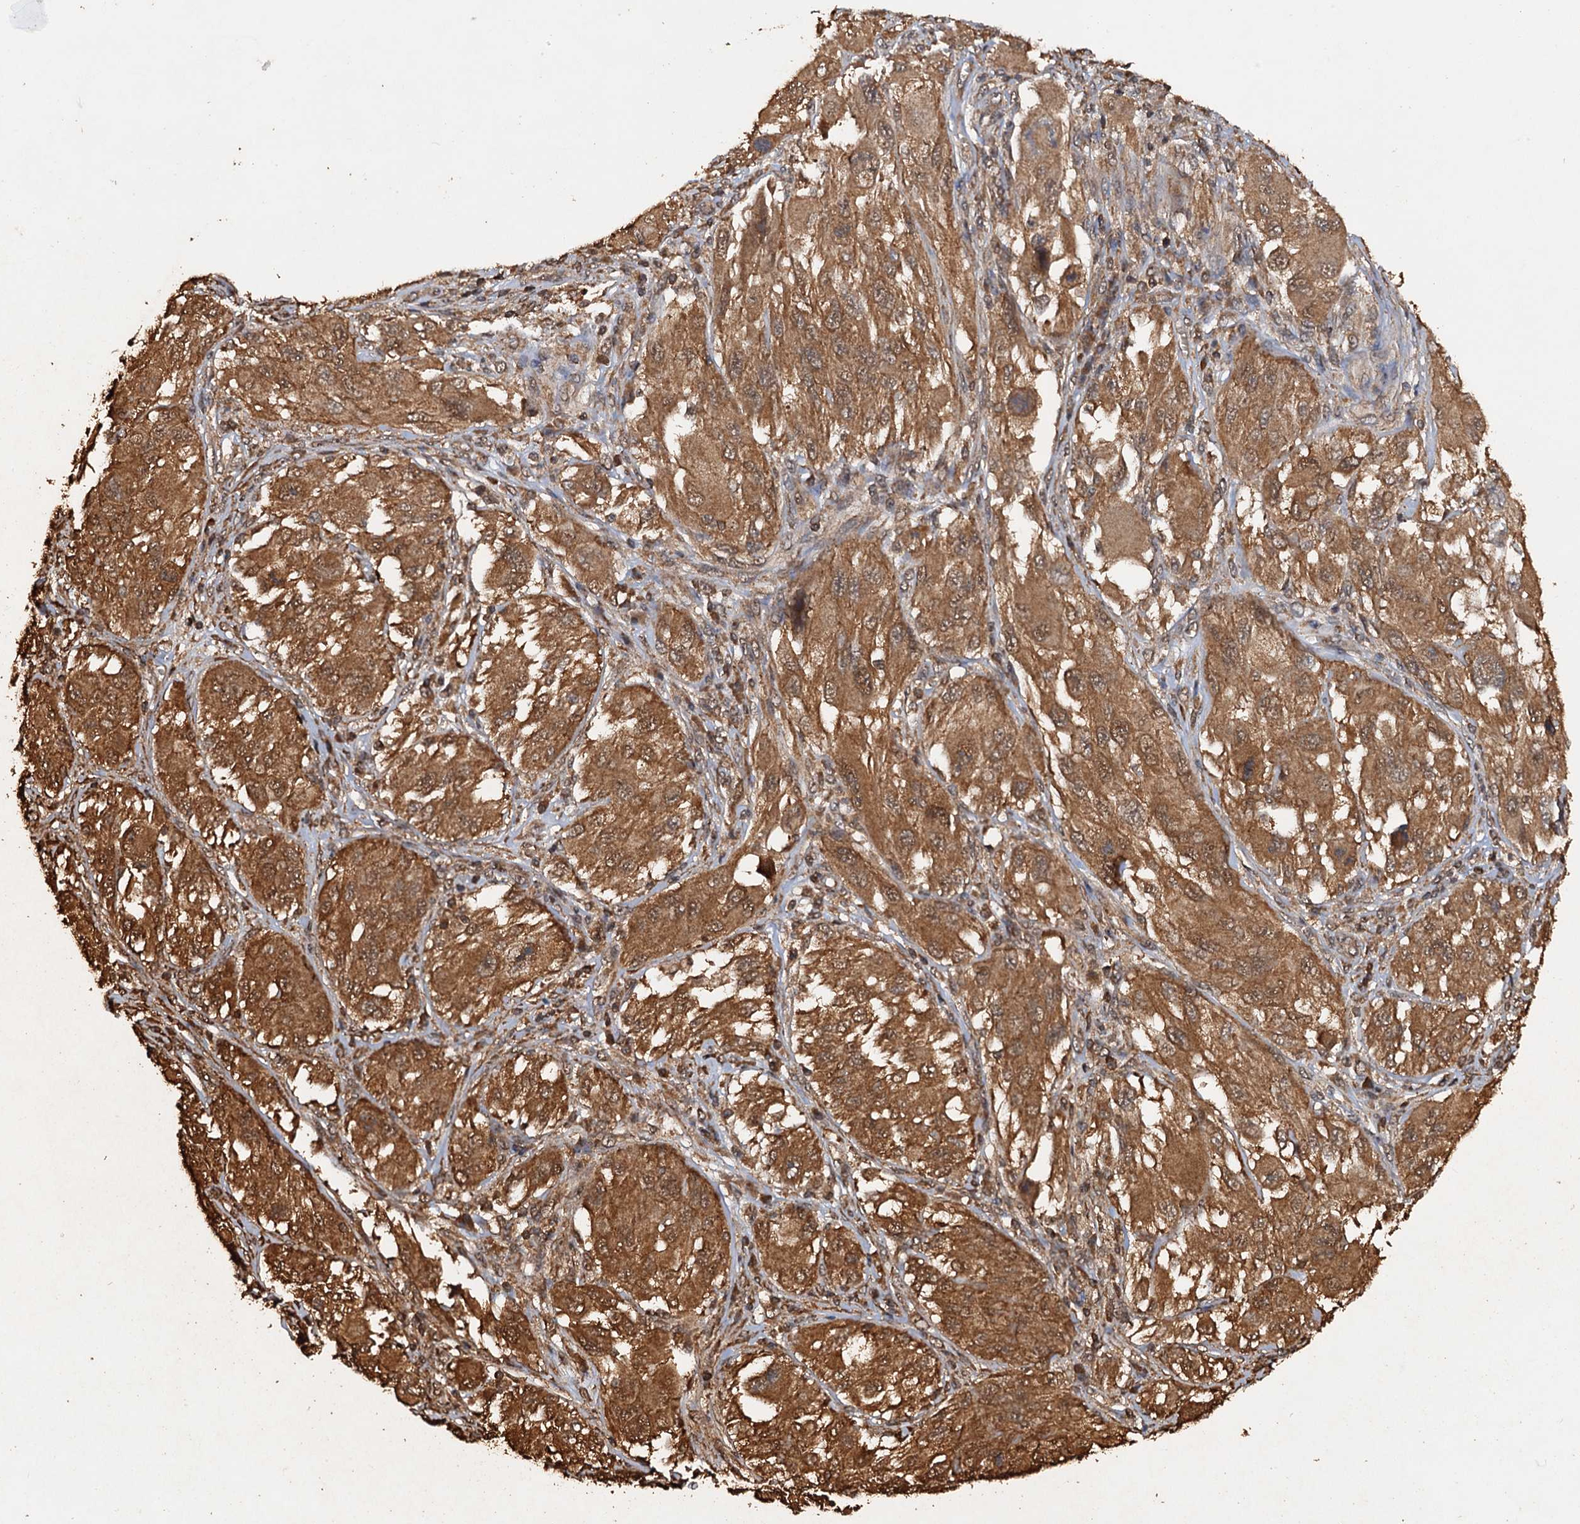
{"staining": {"intensity": "moderate", "quantity": ">75%", "location": "cytoplasmic/membranous,nuclear"}, "tissue": "melanoma", "cell_type": "Tumor cells", "image_type": "cancer", "snomed": [{"axis": "morphology", "description": "Malignant melanoma, NOS"}, {"axis": "topography", "description": "Skin"}], "caption": "IHC (DAB) staining of melanoma exhibits moderate cytoplasmic/membranous and nuclear protein positivity in about >75% of tumor cells. The staining was performed using DAB, with brown indicating positive protein expression. Nuclei are stained blue with hematoxylin.", "gene": "PSMD9", "patient": {"sex": "female", "age": 91}}